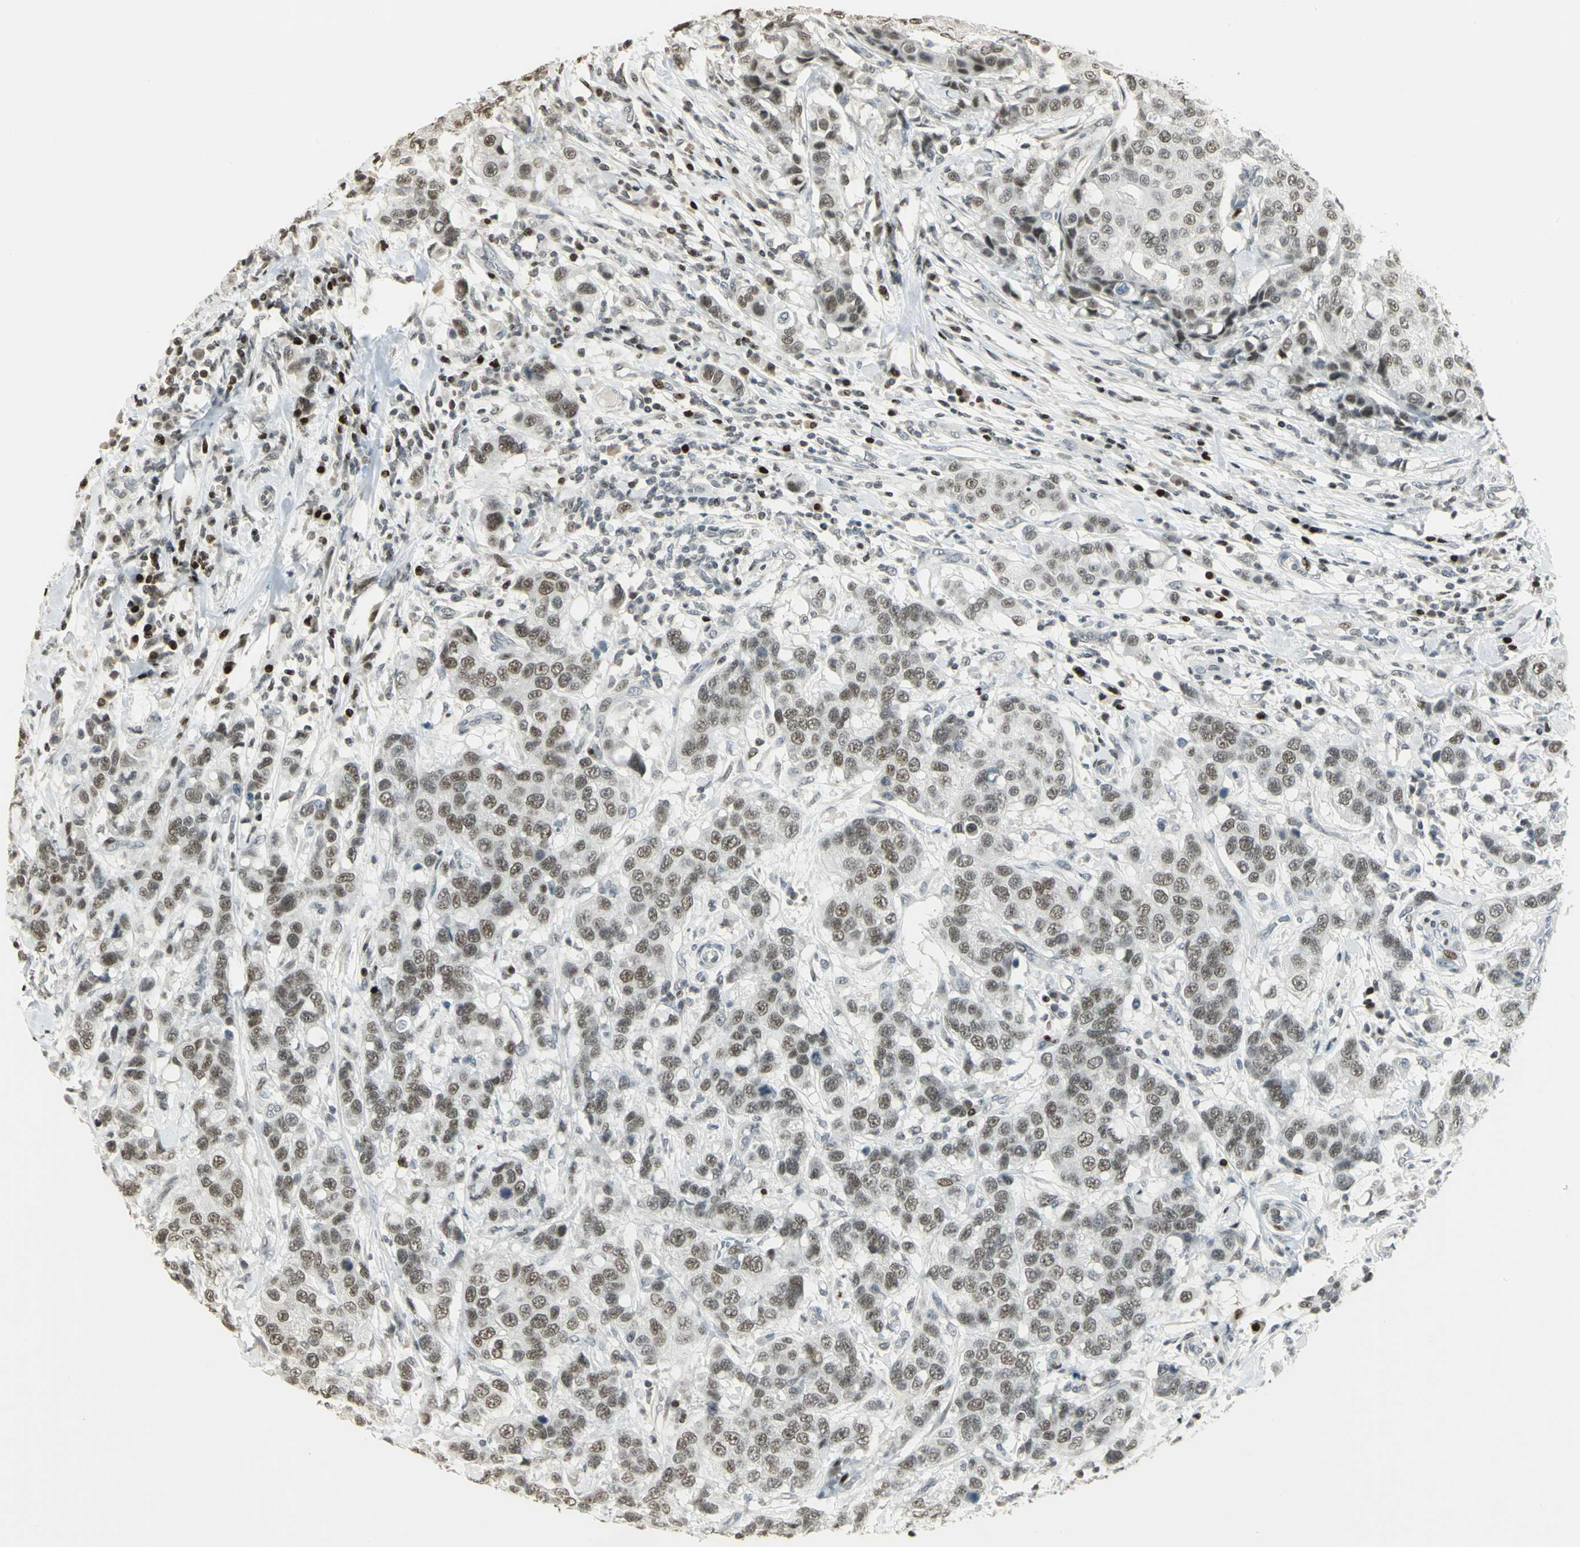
{"staining": {"intensity": "moderate", "quantity": "25%-75%", "location": "nuclear"}, "tissue": "breast cancer", "cell_type": "Tumor cells", "image_type": "cancer", "snomed": [{"axis": "morphology", "description": "Duct carcinoma"}, {"axis": "topography", "description": "Breast"}], "caption": "The immunohistochemical stain labels moderate nuclear staining in tumor cells of breast cancer (invasive ductal carcinoma) tissue. (DAB IHC, brown staining for protein, blue staining for nuclei).", "gene": "KDM1A", "patient": {"sex": "female", "age": 27}}